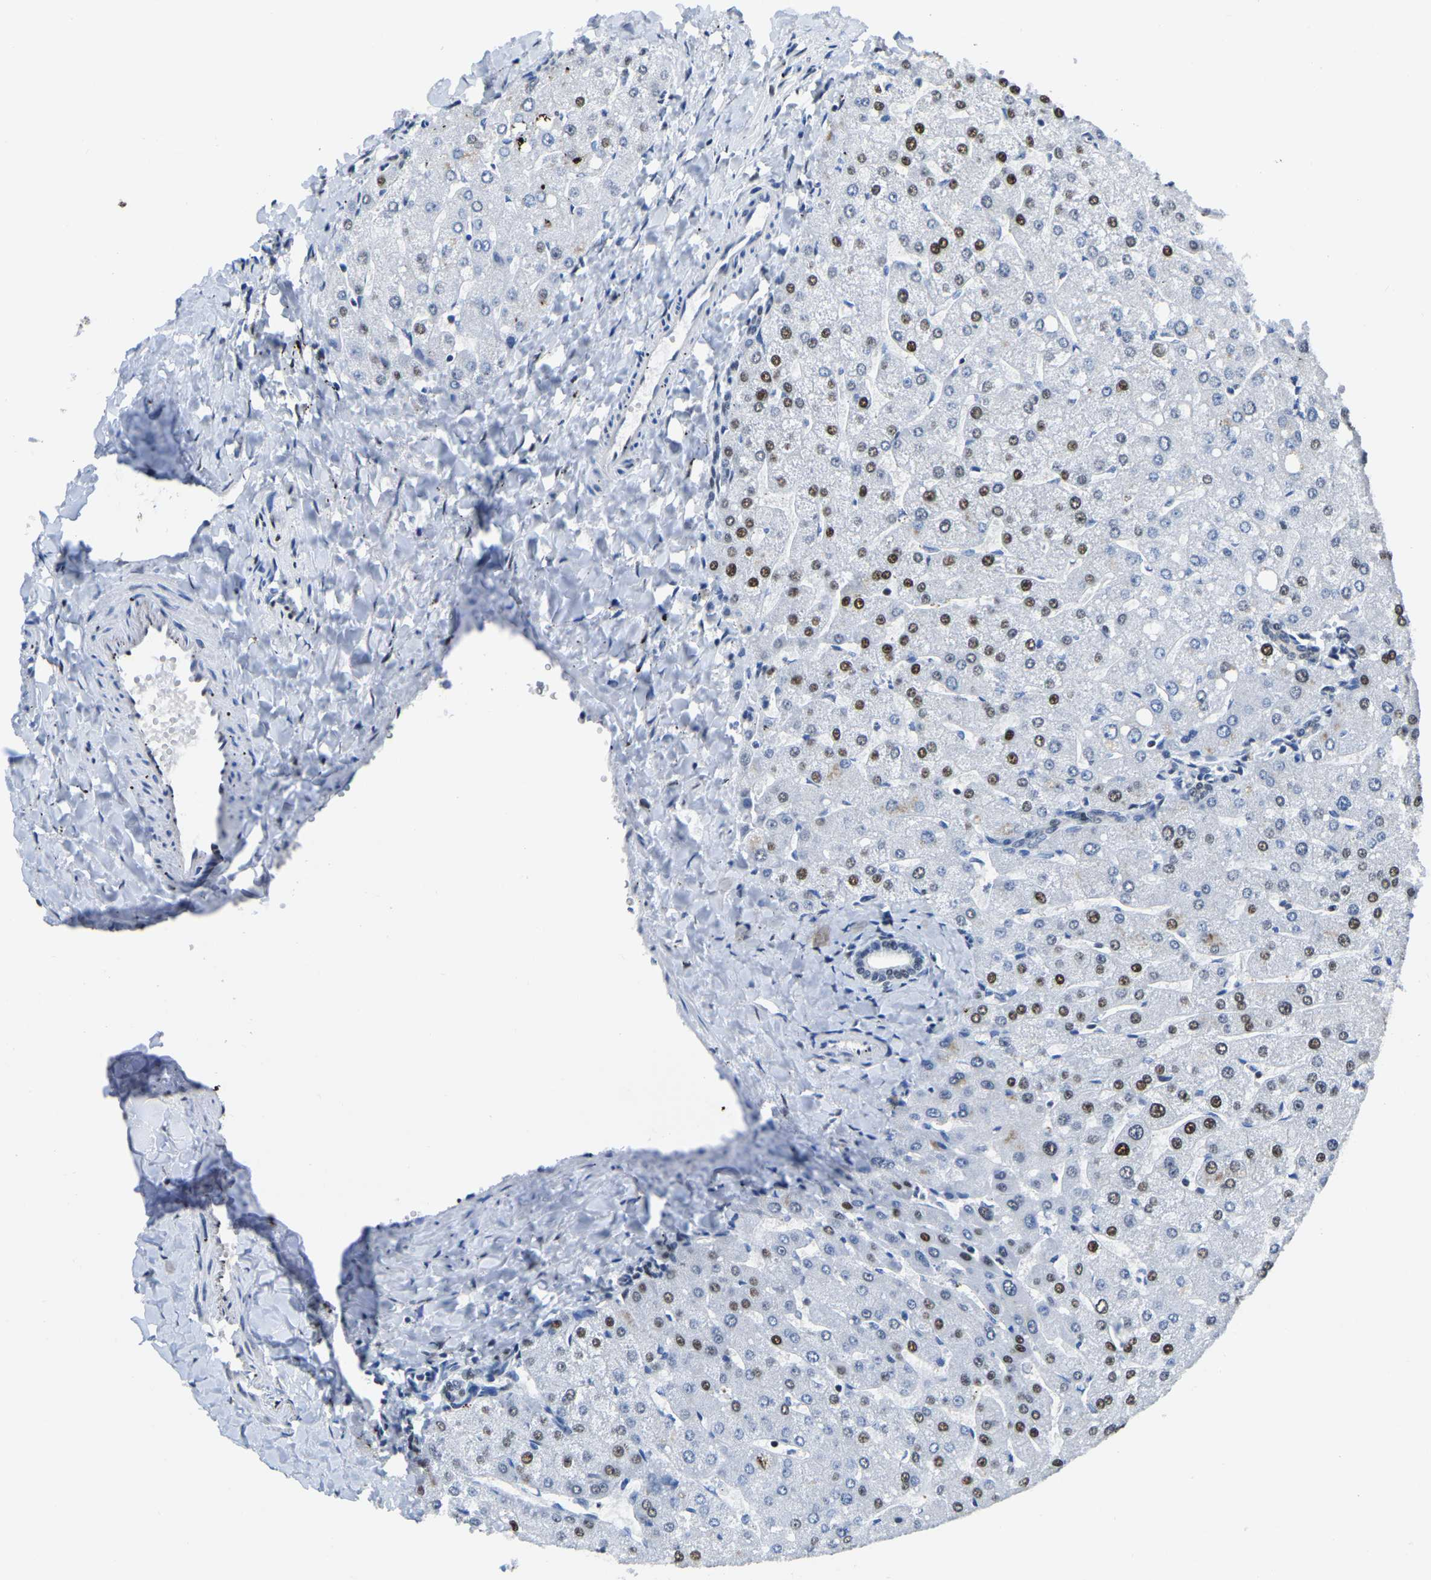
{"staining": {"intensity": "moderate", "quantity": "25%-75%", "location": "nuclear"}, "tissue": "liver", "cell_type": "Cholangiocytes", "image_type": "normal", "snomed": [{"axis": "morphology", "description": "Normal tissue, NOS"}, {"axis": "topography", "description": "Liver"}], "caption": "Normal liver displays moderate nuclear staining in about 25%-75% of cholangiocytes.", "gene": "UBA1", "patient": {"sex": "male", "age": 55}}